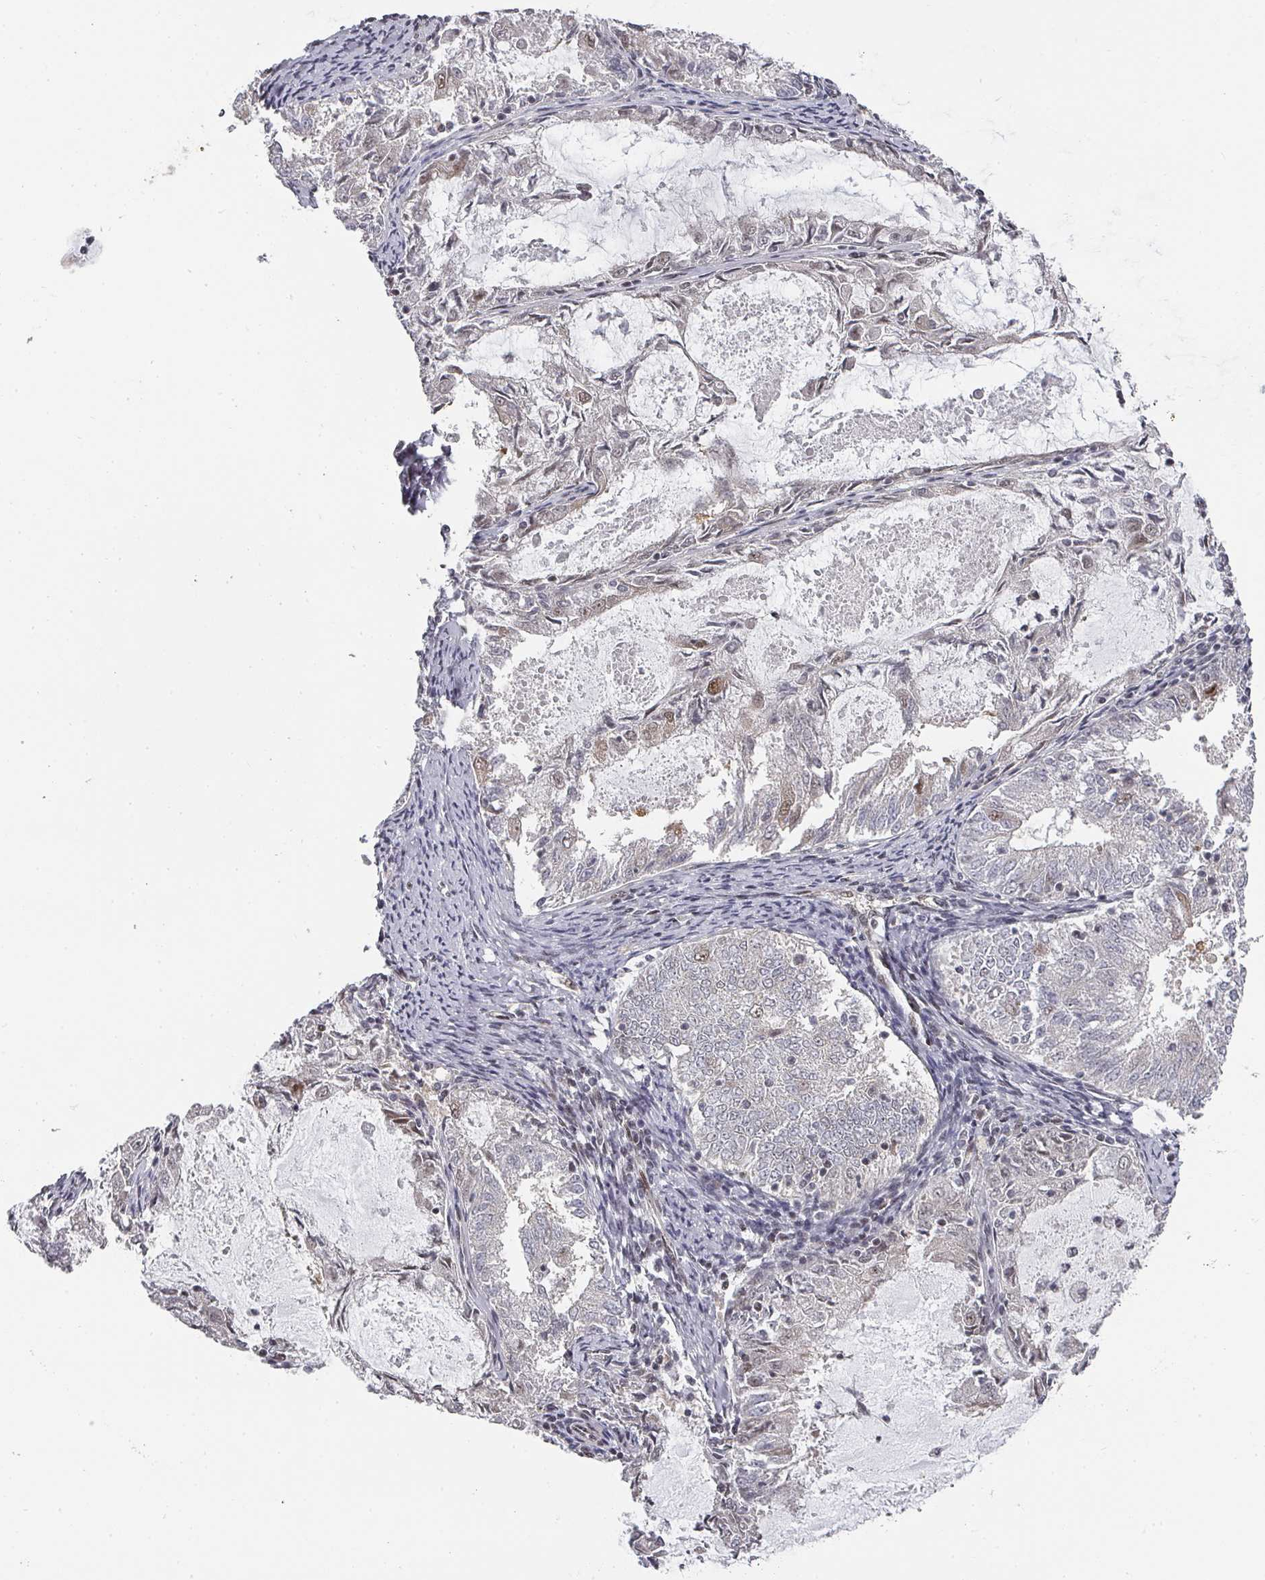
{"staining": {"intensity": "weak", "quantity": "25%-75%", "location": "cytoplasmic/membranous,nuclear"}, "tissue": "endometrial cancer", "cell_type": "Tumor cells", "image_type": "cancer", "snomed": [{"axis": "morphology", "description": "Adenocarcinoma, NOS"}, {"axis": "topography", "description": "Endometrium"}], "caption": "Immunohistochemical staining of endometrial cancer (adenocarcinoma) displays weak cytoplasmic/membranous and nuclear protein expression in about 25%-75% of tumor cells.", "gene": "KIF1C", "patient": {"sex": "female", "age": 57}}